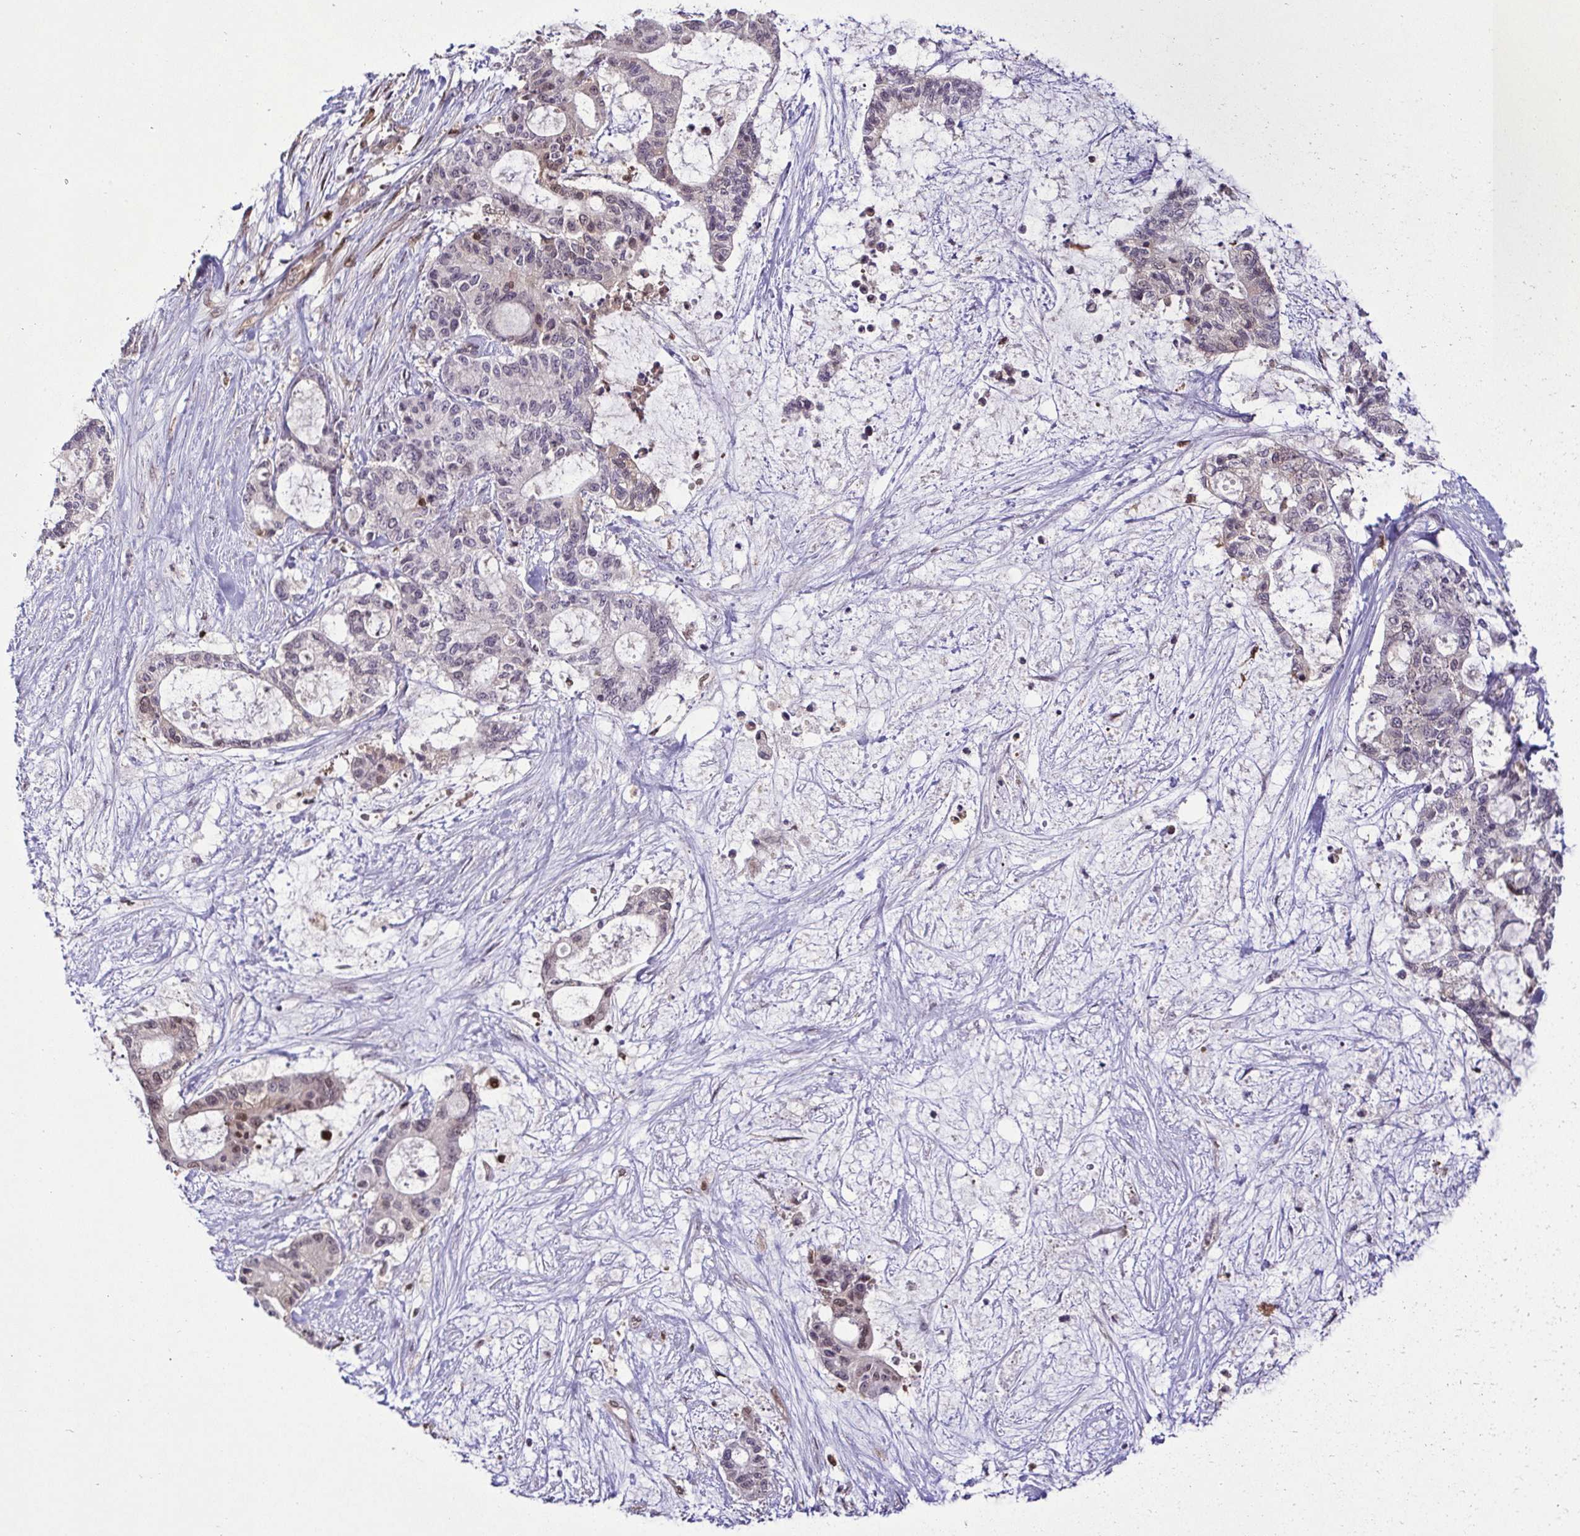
{"staining": {"intensity": "weak", "quantity": "<25%", "location": "nuclear"}, "tissue": "liver cancer", "cell_type": "Tumor cells", "image_type": "cancer", "snomed": [{"axis": "morphology", "description": "Normal tissue, NOS"}, {"axis": "morphology", "description": "Cholangiocarcinoma"}, {"axis": "topography", "description": "Liver"}, {"axis": "topography", "description": "Peripheral nerve tissue"}], "caption": "Immunohistochemical staining of liver cancer (cholangiocarcinoma) demonstrates no significant staining in tumor cells. (IHC, brightfield microscopy, high magnification).", "gene": "PSMB9", "patient": {"sex": "female", "age": 73}}